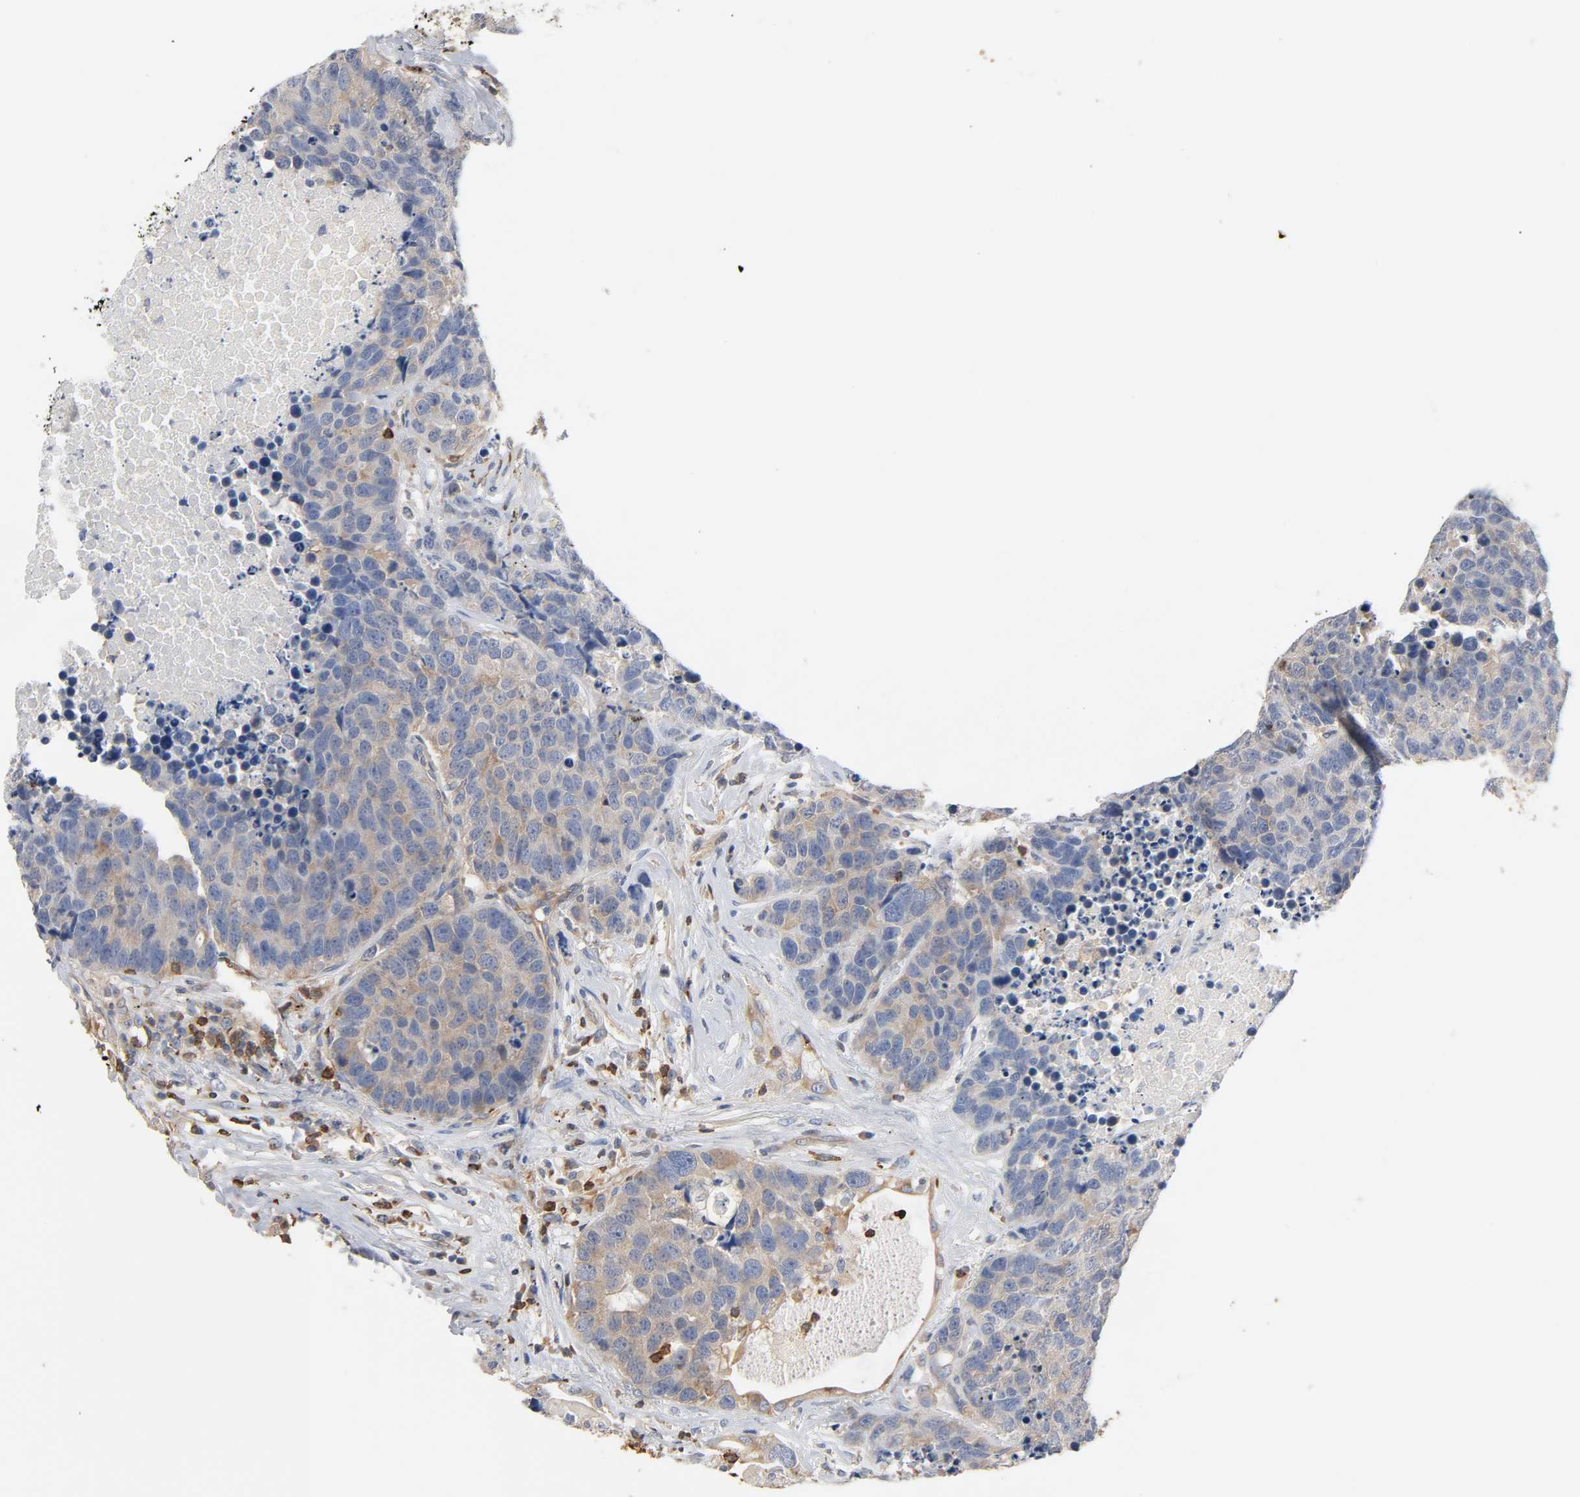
{"staining": {"intensity": "moderate", "quantity": ">75%", "location": "cytoplasmic/membranous"}, "tissue": "carcinoid", "cell_type": "Tumor cells", "image_type": "cancer", "snomed": [{"axis": "morphology", "description": "Carcinoid, malignant, NOS"}, {"axis": "topography", "description": "Lung"}], "caption": "Moderate cytoplasmic/membranous positivity is appreciated in approximately >75% of tumor cells in carcinoid.", "gene": "BIN1", "patient": {"sex": "male", "age": 60}}